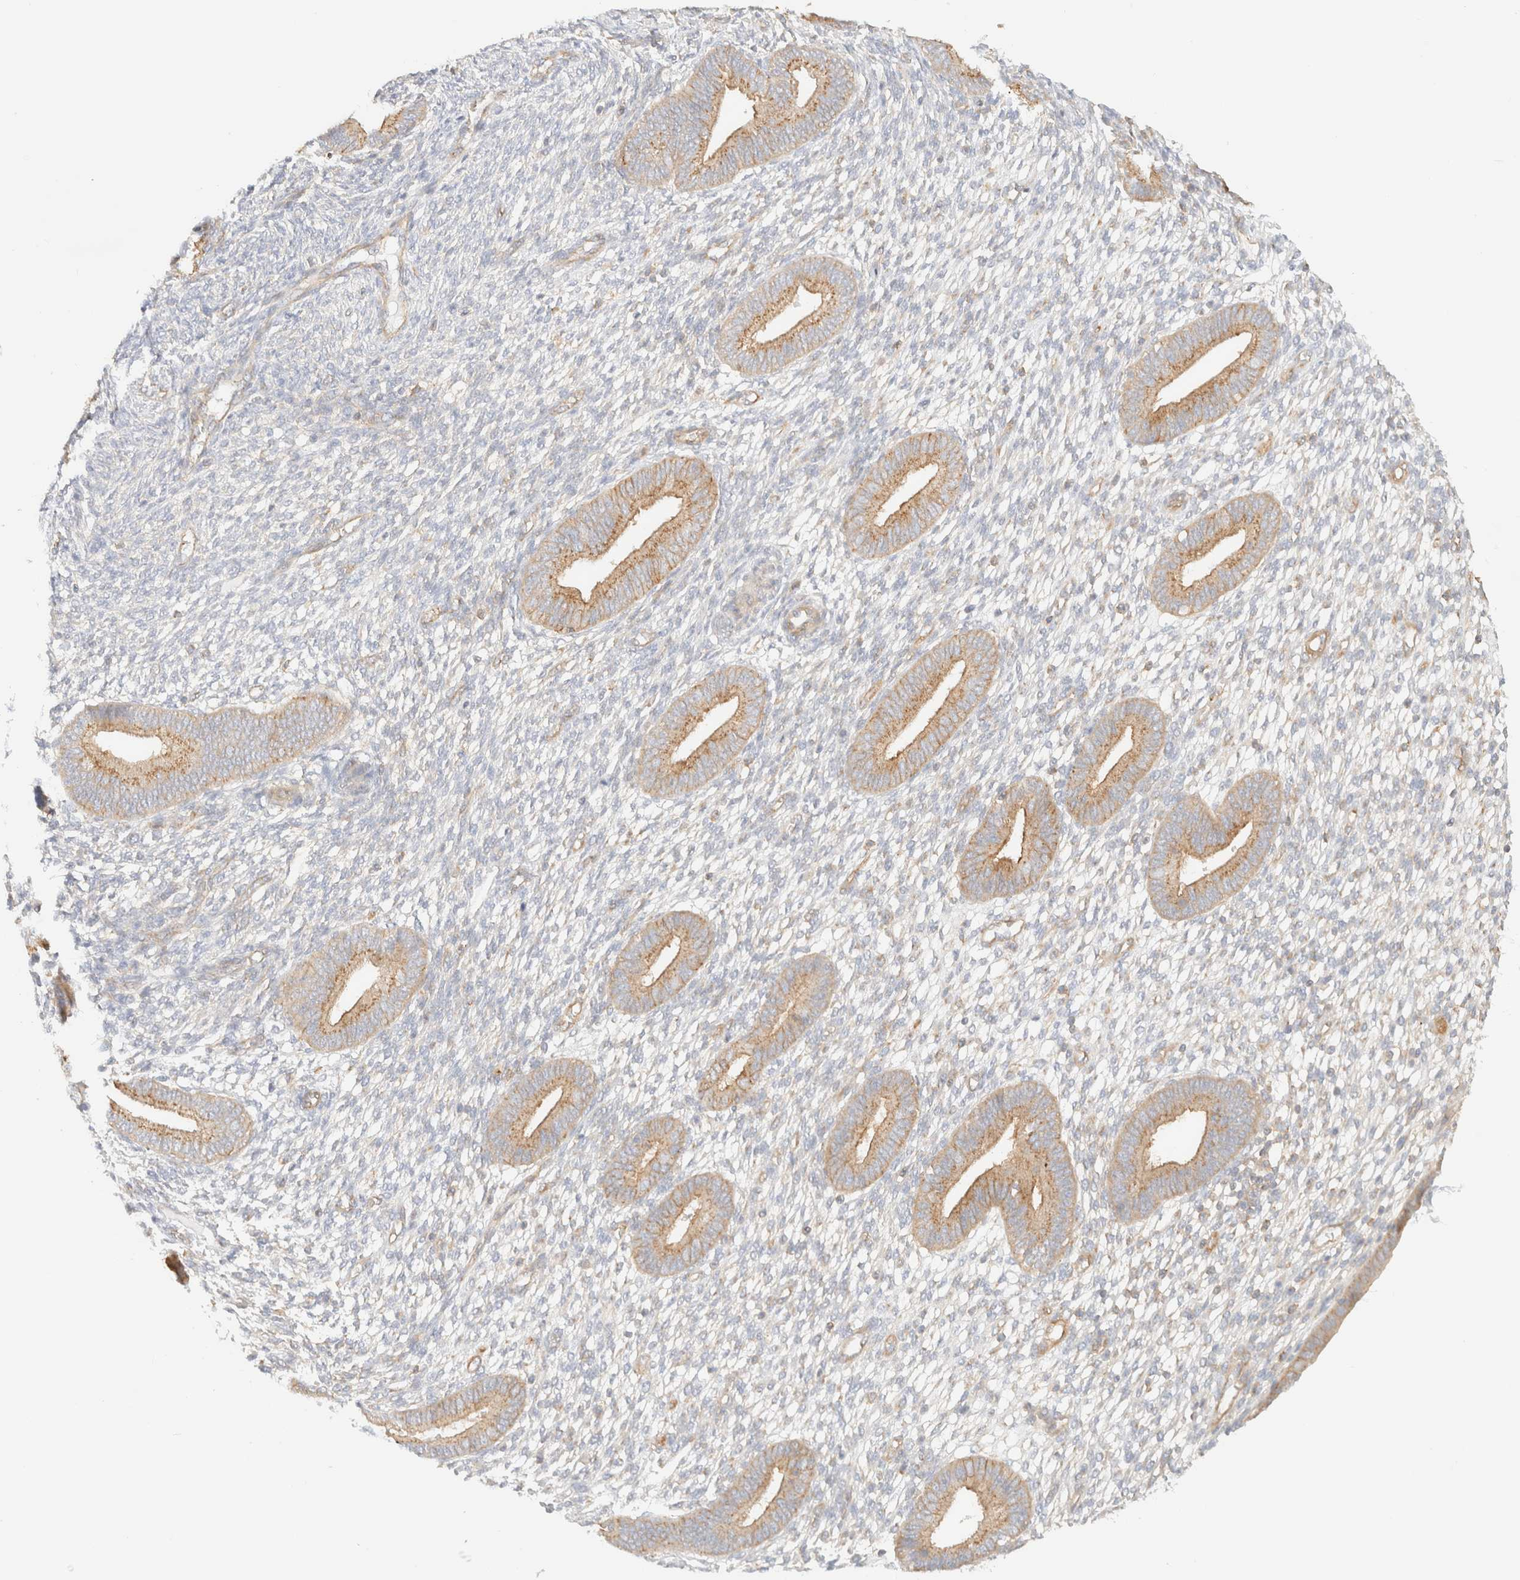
{"staining": {"intensity": "negative", "quantity": "none", "location": "none"}, "tissue": "endometrium", "cell_type": "Cells in endometrial stroma", "image_type": "normal", "snomed": [{"axis": "morphology", "description": "Normal tissue, NOS"}, {"axis": "topography", "description": "Endometrium"}], "caption": "Cells in endometrial stroma show no significant protein expression in unremarkable endometrium. Nuclei are stained in blue.", "gene": "MYO10", "patient": {"sex": "female", "age": 46}}